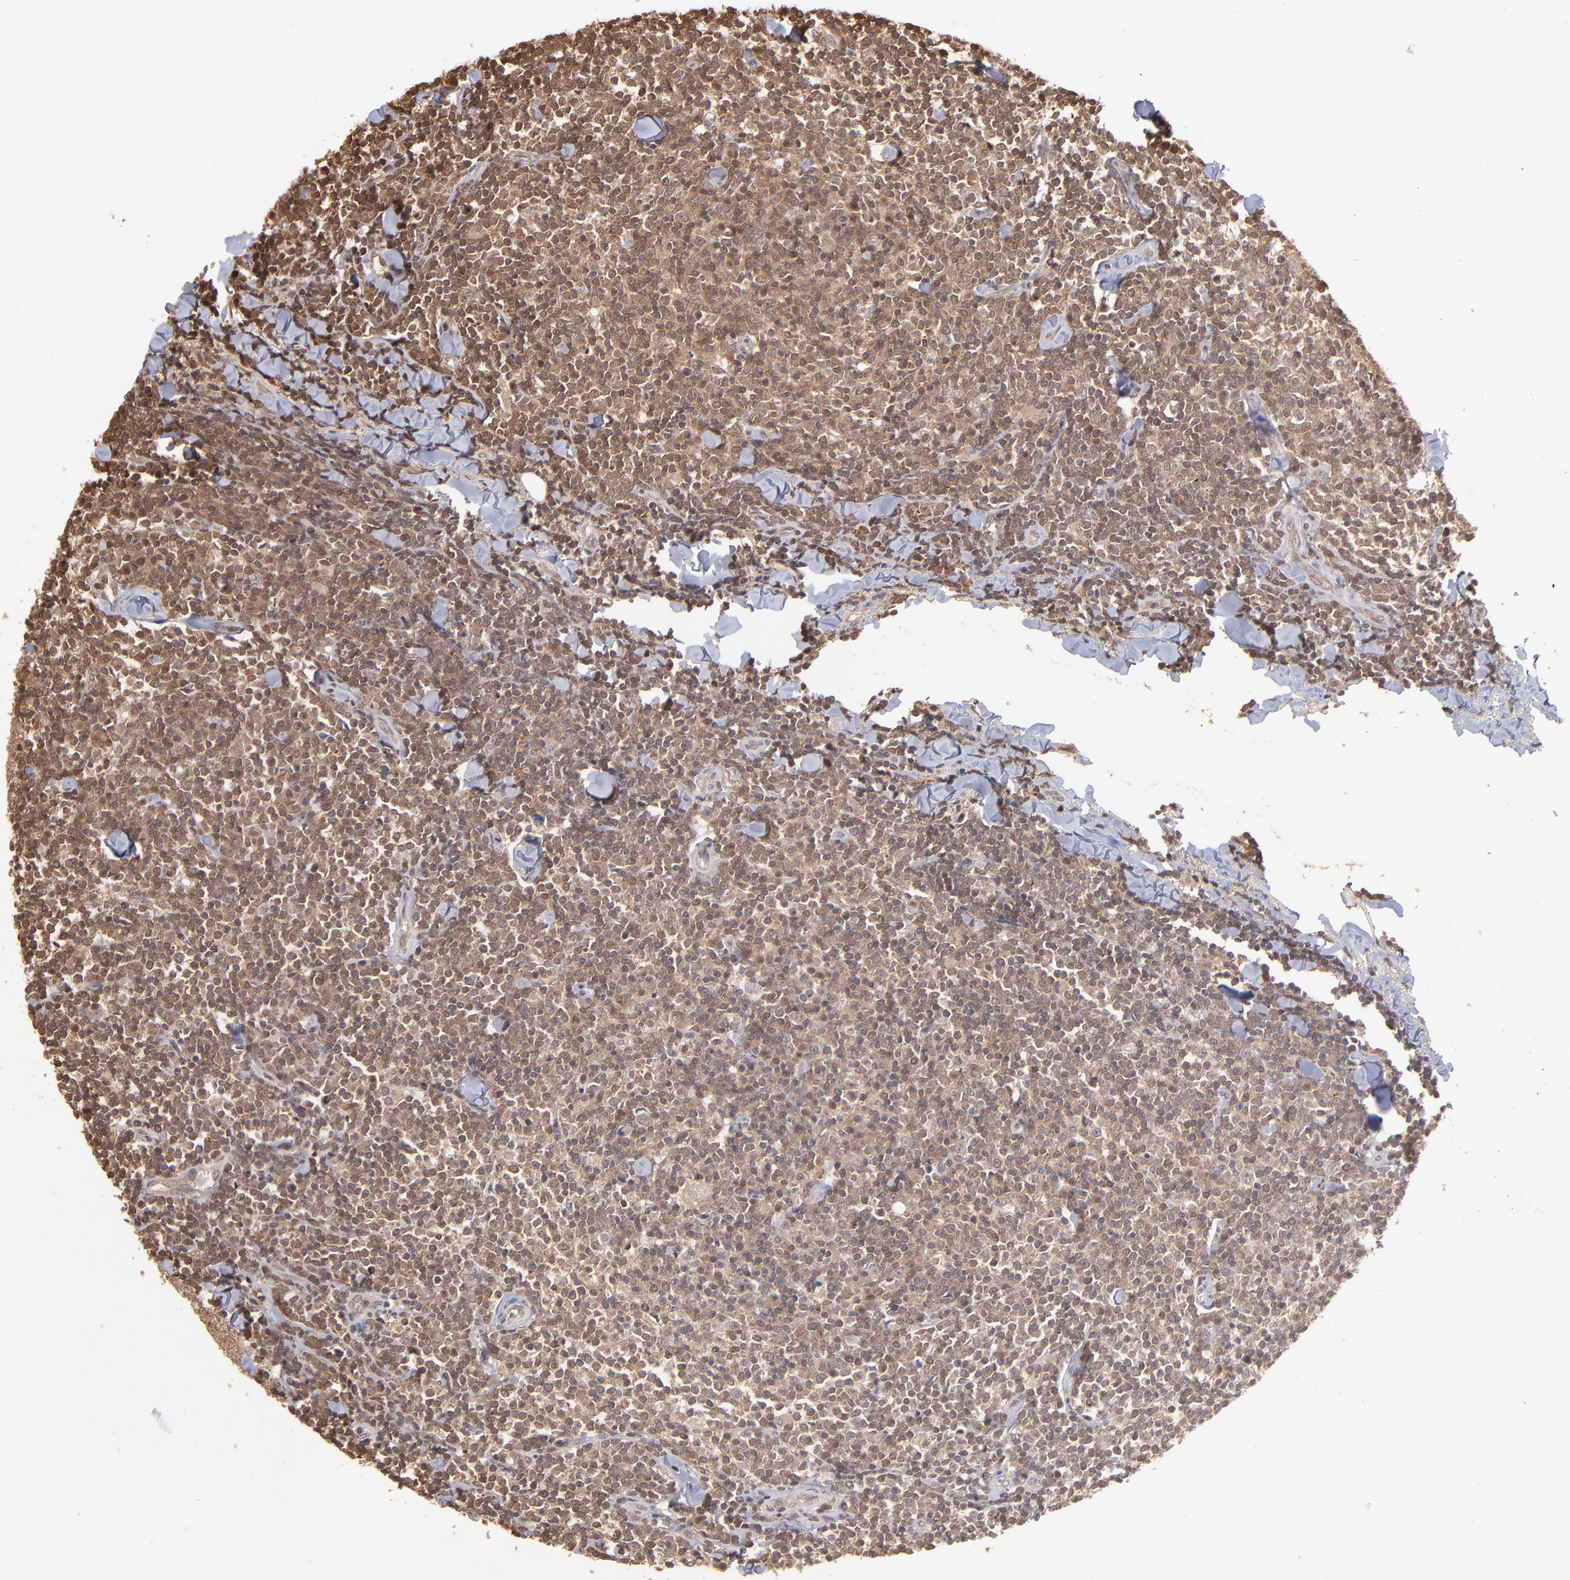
{"staining": {"intensity": "strong", "quantity": ">75%", "location": "cytoplasmic/membranous"}, "tissue": "lymphoma", "cell_type": "Tumor cells", "image_type": "cancer", "snomed": [{"axis": "morphology", "description": "Malignant lymphoma, non-Hodgkin's type, Low grade"}, {"axis": "topography", "description": "Soft tissue"}], "caption": "Immunohistochemistry staining of lymphoma, which displays high levels of strong cytoplasmic/membranous expression in approximately >75% of tumor cells indicating strong cytoplasmic/membranous protein expression. The staining was performed using DAB (brown) for protein detection and nuclei were counterstained in hematoxylin (blue).", "gene": "MAP2K2", "patient": {"sex": "male", "age": 92}}